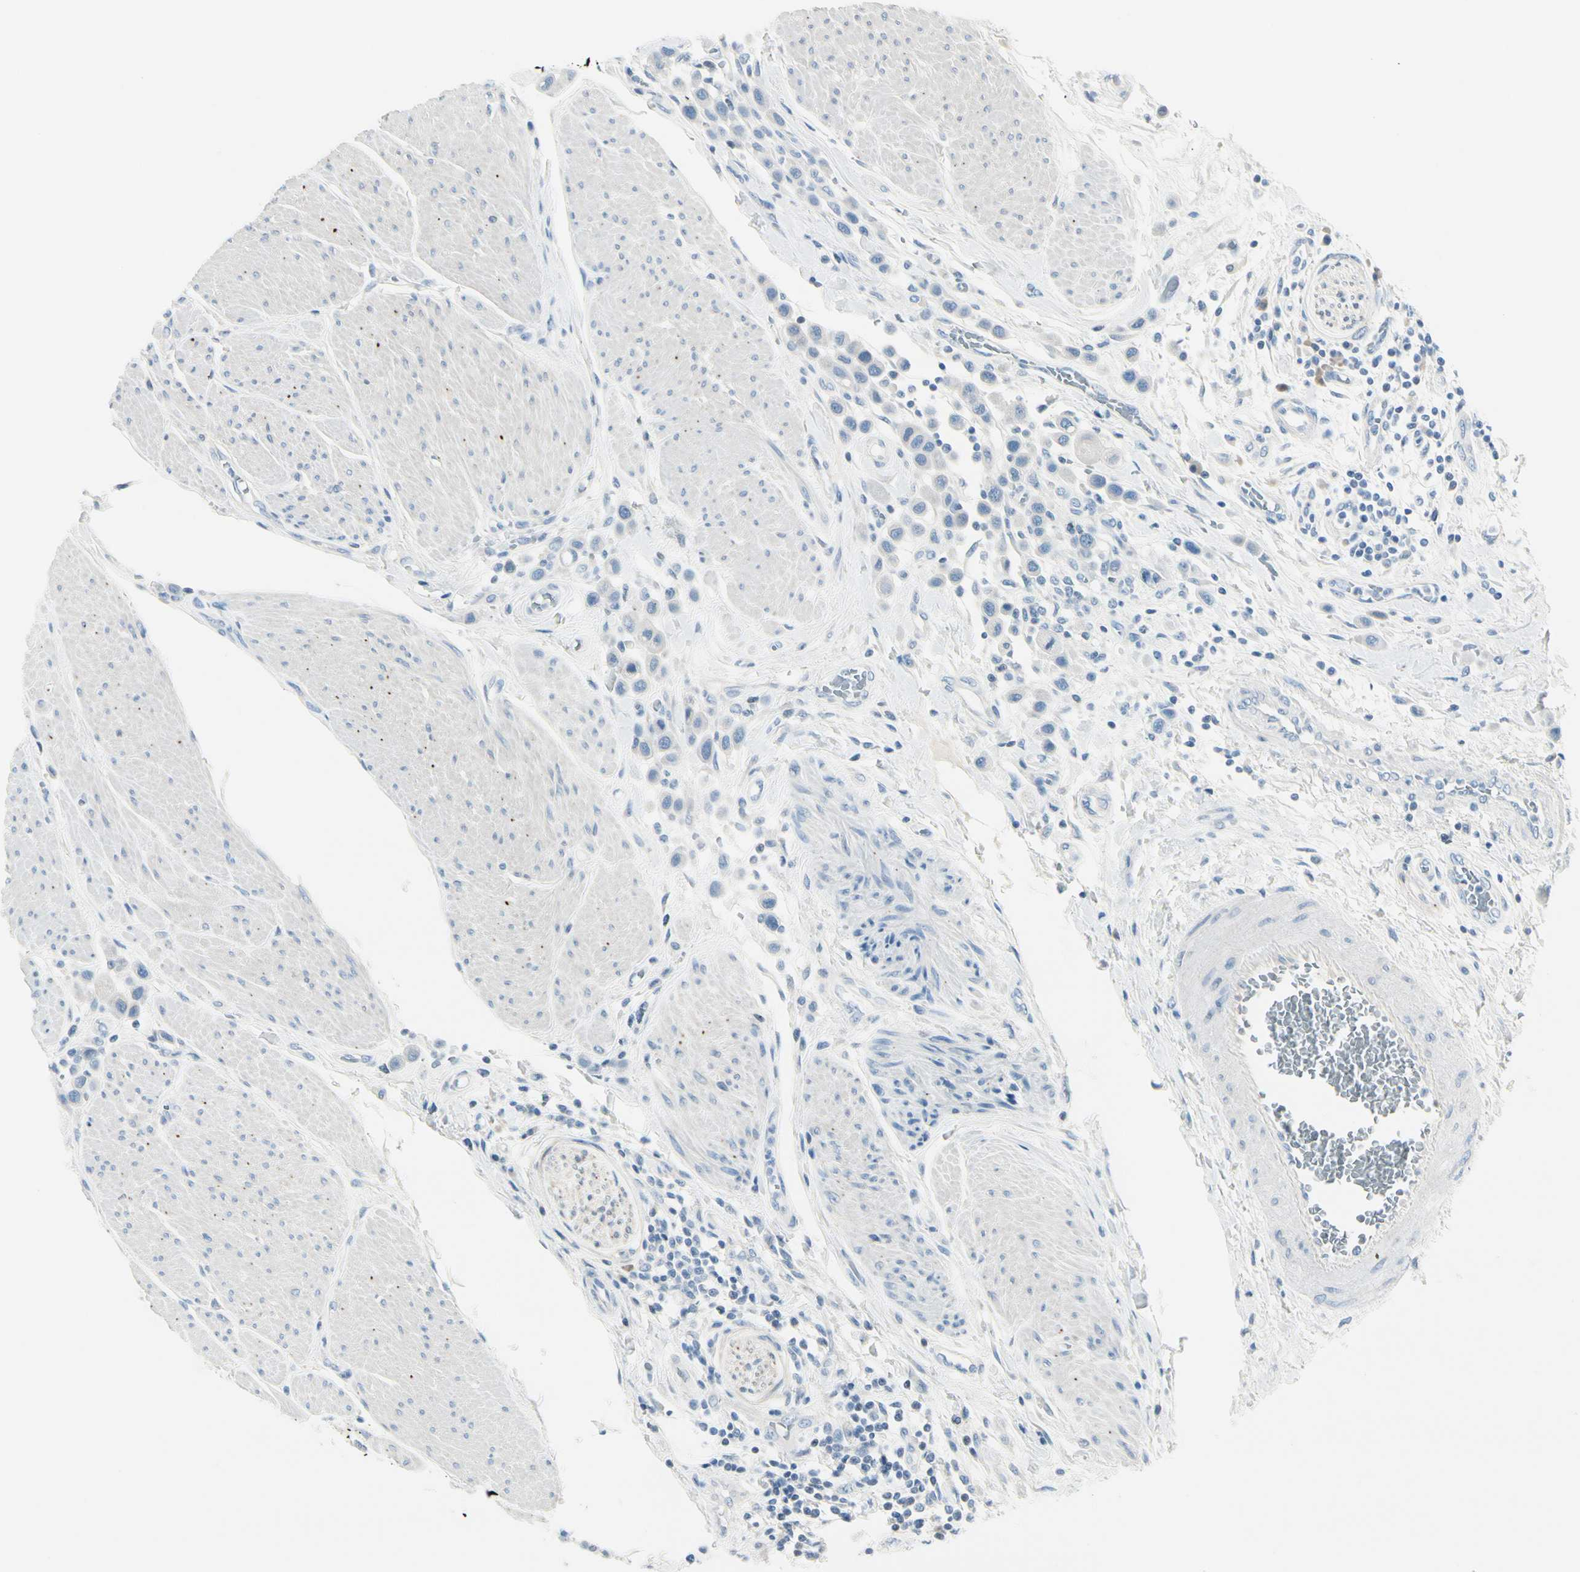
{"staining": {"intensity": "negative", "quantity": "none", "location": "none"}, "tissue": "urothelial cancer", "cell_type": "Tumor cells", "image_type": "cancer", "snomed": [{"axis": "morphology", "description": "Urothelial carcinoma, High grade"}, {"axis": "topography", "description": "Urinary bladder"}], "caption": "DAB (3,3'-diaminobenzidine) immunohistochemical staining of human high-grade urothelial carcinoma displays no significant staining in tumor cells.", "gene": "PEBP1", "patient": {"sex": "male", "age": 50}}